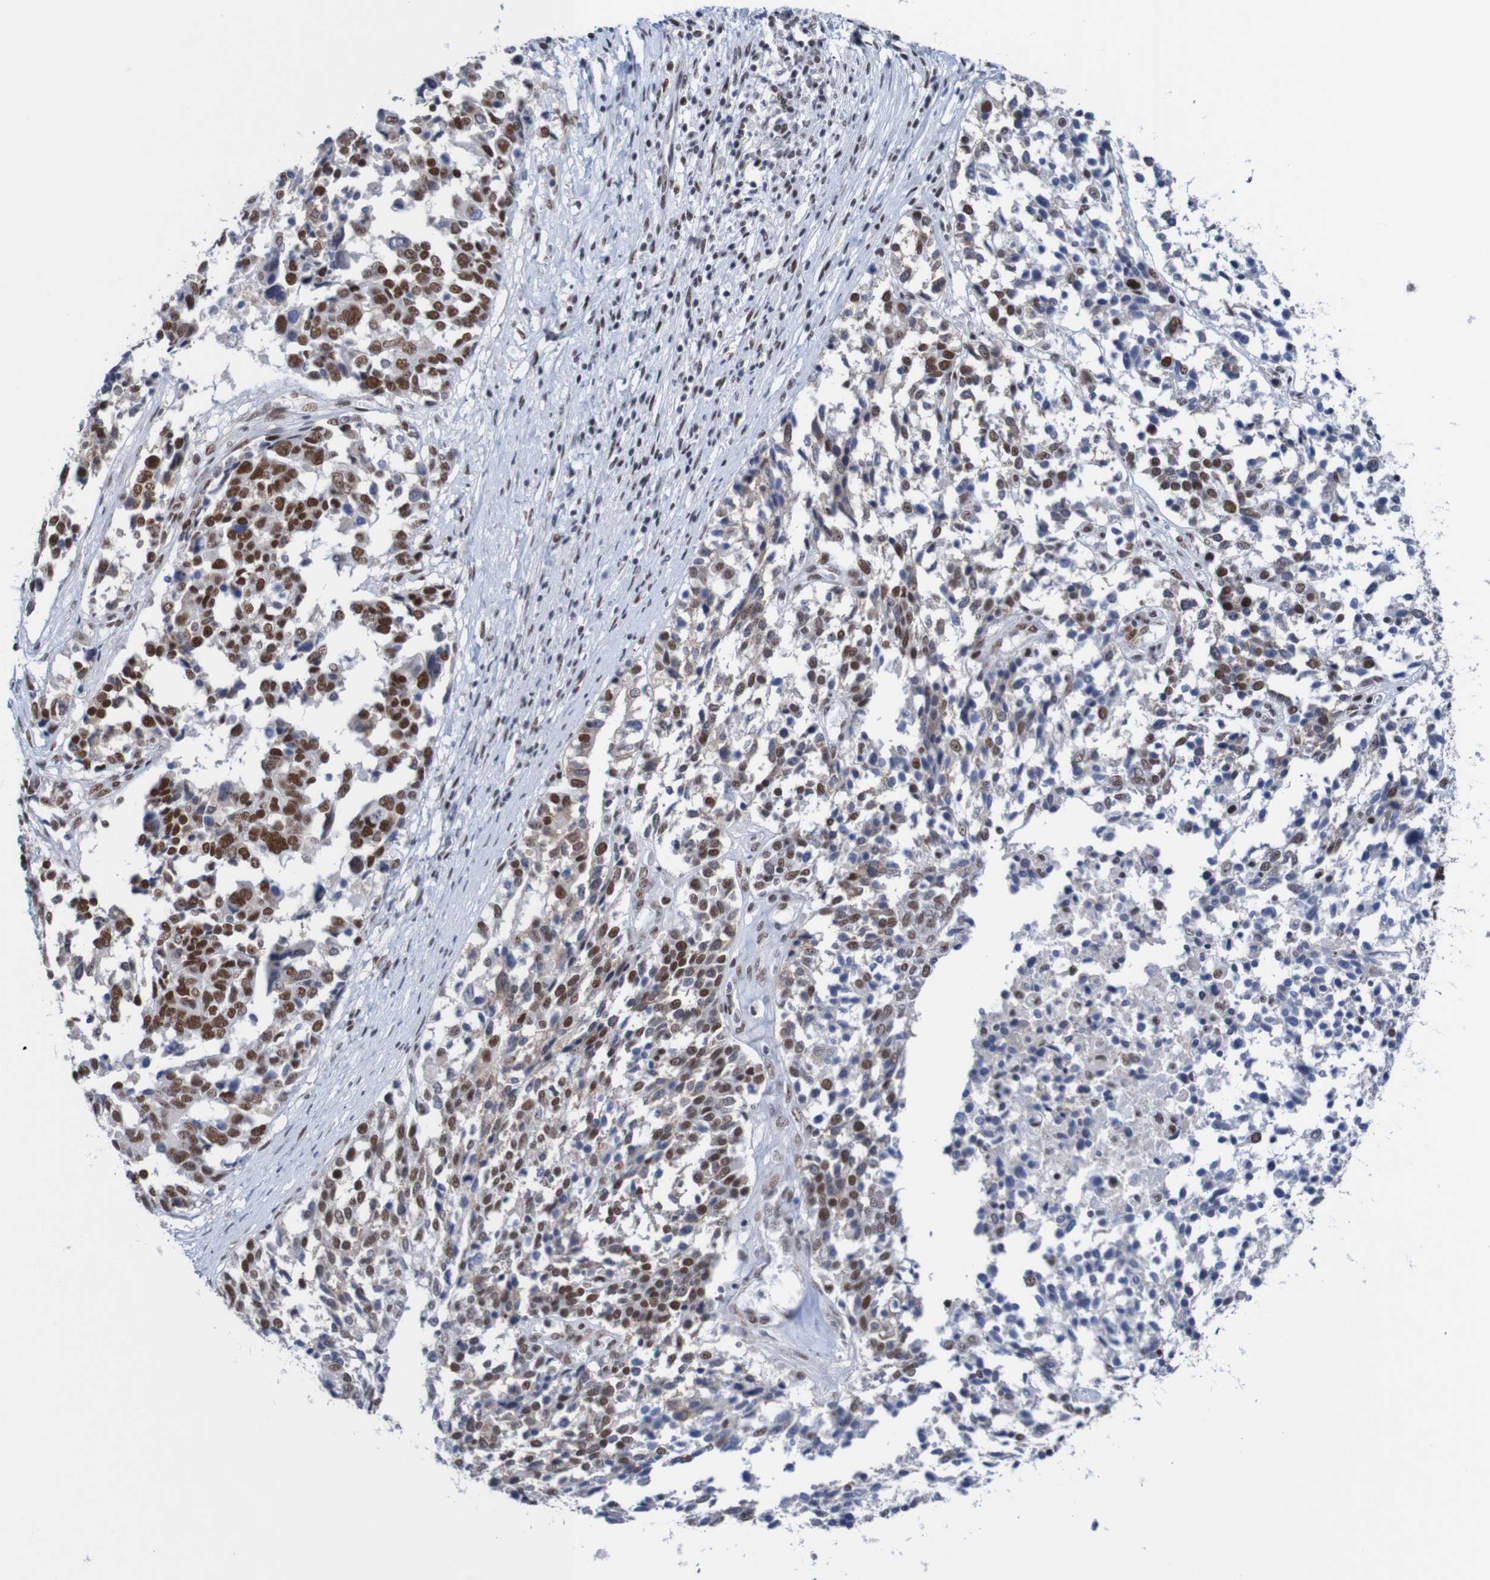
{"staining": {"intensity": "strong", "quantity": "25%-75%", "location": "nuclear"}, "tissue": "ovarian cancer", "cell_type": "Tumor cells", "image_type": "cancer", "snomed": [{"axis": "morphology", "description": "Cystadenocarcinoma, serous, NOS"}, {"axis": "topography", "description": "Ovary"}], "caption": "Human serous cystadenocarcinoma (ovarian) stained for a protein (brown) demonstrates strong nuclear positive staining in approximately 25%-75% of tumor cells.", "gene": "CDC5L", "patient": {"sex": "female", "age": 44}}